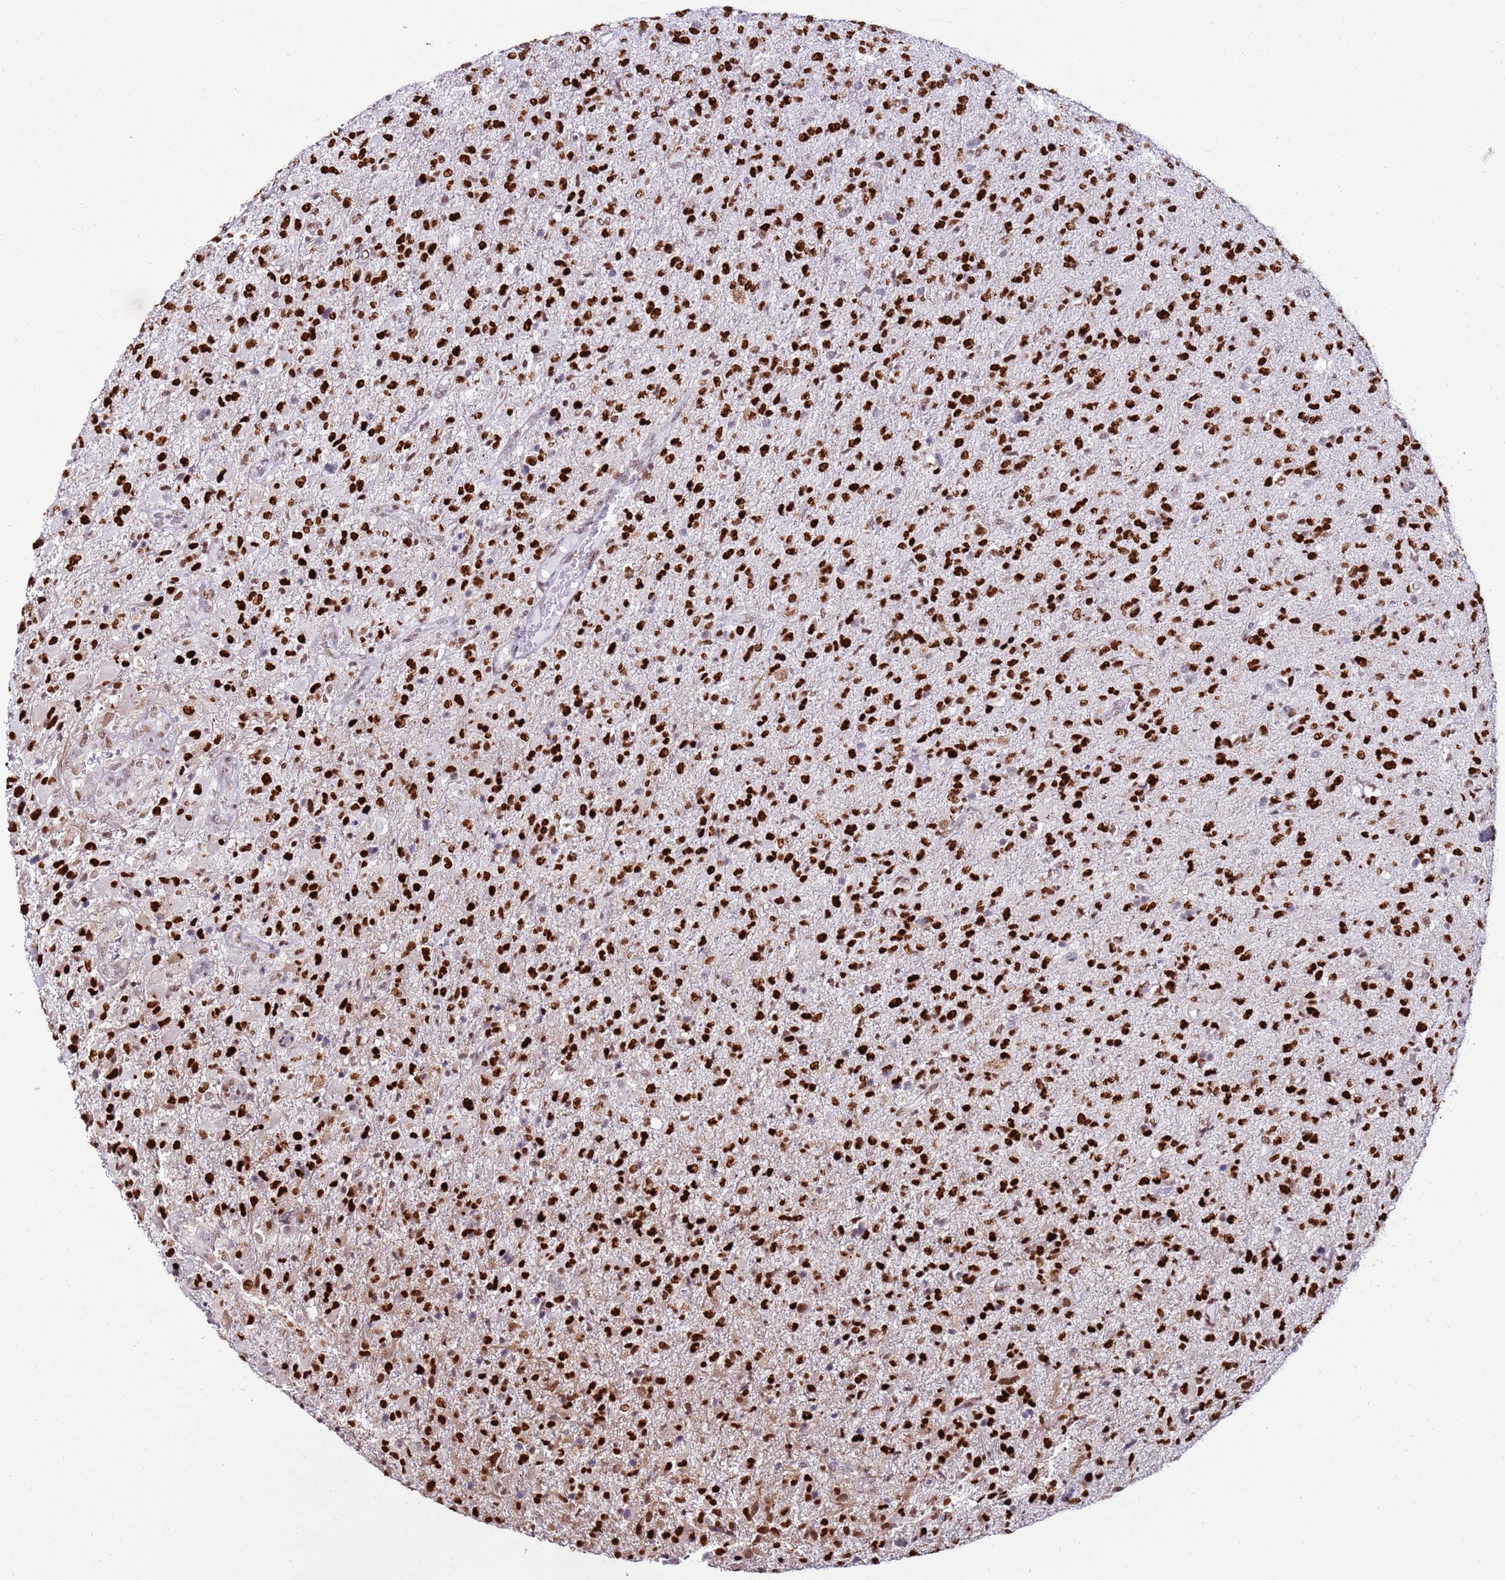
{"staining": {"intensity": "strong", "quantity": ">75%", "location": "nuclear"}, "tissue": "glioma", "cell_type": "Tumor cells", "image_type": "cancer", "snomed": [{"axis": "morphology", "description": "Glioma, malignant, Low grade"}, {"axis": "topography", "description": "Brain"}], "caption": "Tumor cells display strong nuclear staining in about >75% of cells in malignant low-grade glioma. The protein of interest is stained brown, and the nuclei are stained in blue (DAB (3,3'-diaminobenzidine) IHC with brightfield microscopy, high magnification).", "gene": "KPNA4", "patient": {"sex": "male", "age": 65}}